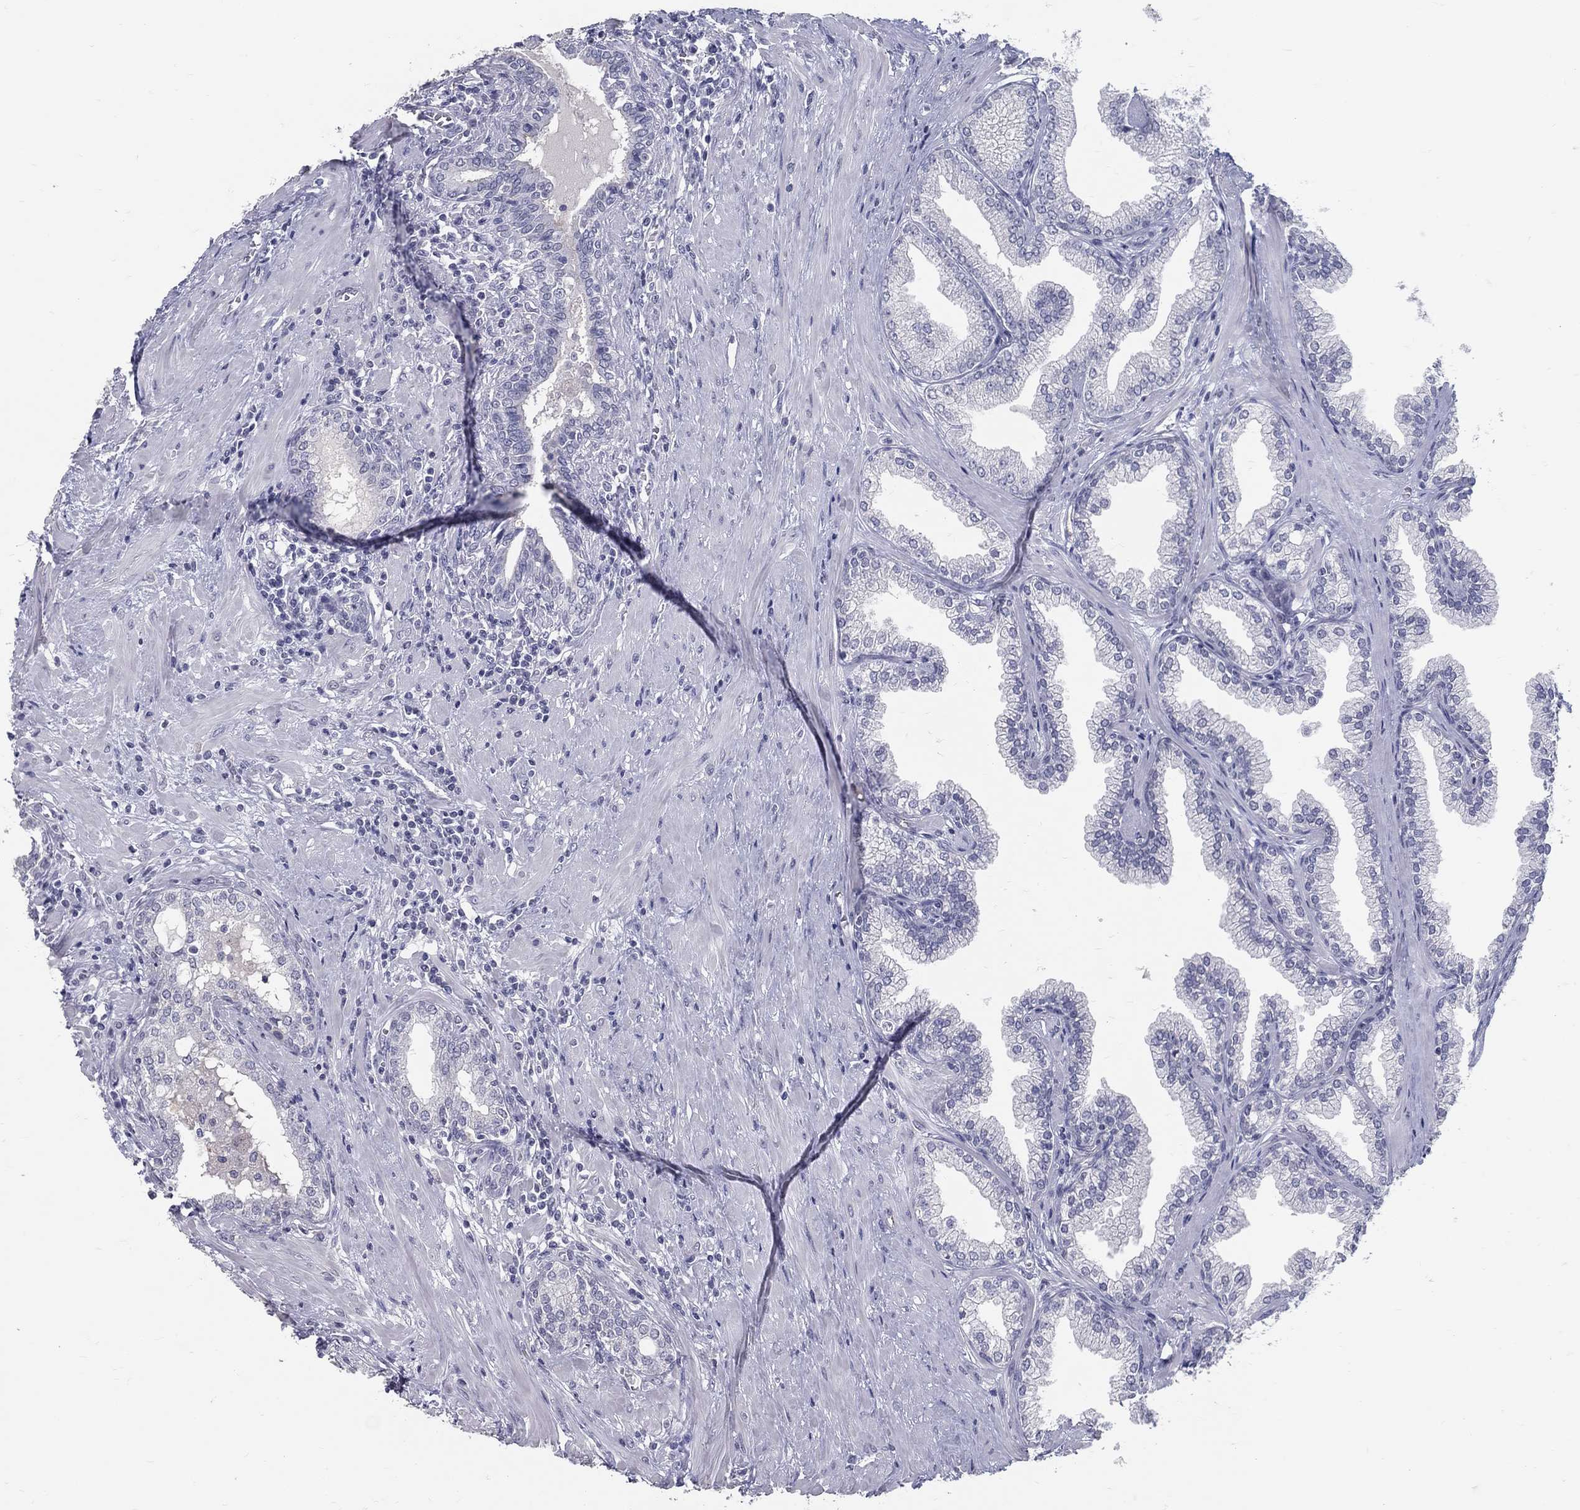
{"staining": {"intensity": "negative", "quantity": "none", "location": "none"}, "tissue": "prostate", "cell_type": "Glandular cells", "image_type": "normal", "snomed": [{"axis": "morphology", "description": "Normal tissue, NOS"}, {"axis": "topography", "description": "Prostate"}], "caption": "High power microscopy histopathology image of an immunohistochemistry micrograph of benign prostate, revealing no significant staining in glandular cells.", "gene": "ACE2", "patient": {"sex": "male", "age": 64}}